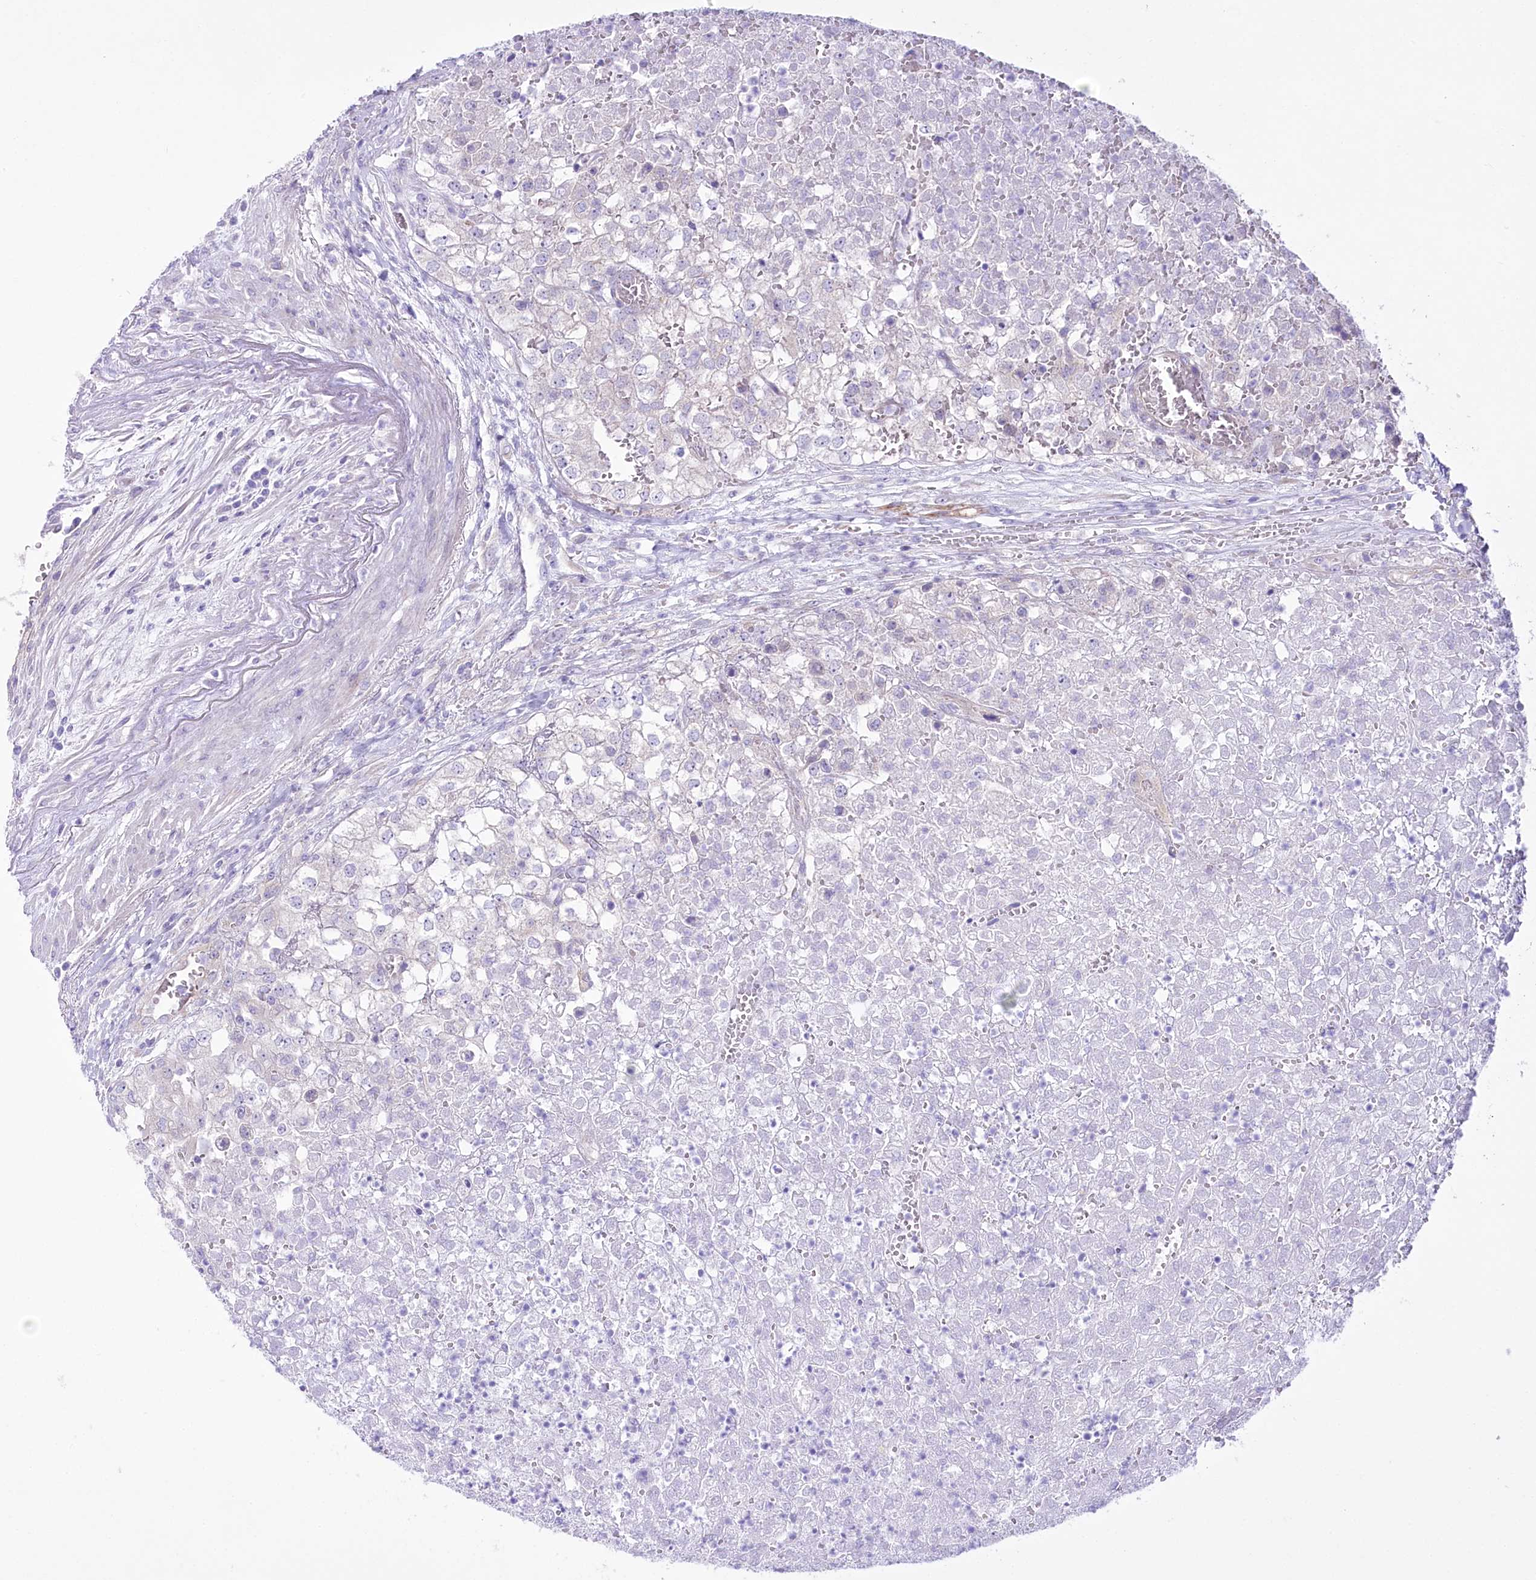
{"staining": {"intensity": "negative", "quantity": "none", "location": "none"}, "tissue": "renal cancer", "cell_type": "Tumor cells", "image_type": "cancer", "snomed": [{"axis": "morphology", "description": "Adenocarcinoma, NOS"}, {"axis": "topography", "description": "Kidney"}], "caption": "Tumor cells show no significant positivity in adenocarcinoma (renal). The staining is performed using DAB (3,3'-diaminobenzidine) brown chromogen with nuclei counter-stained in using hematoxylin.", "gene": "LRRC34", "patient": {"sex": "female", "age": 54}}